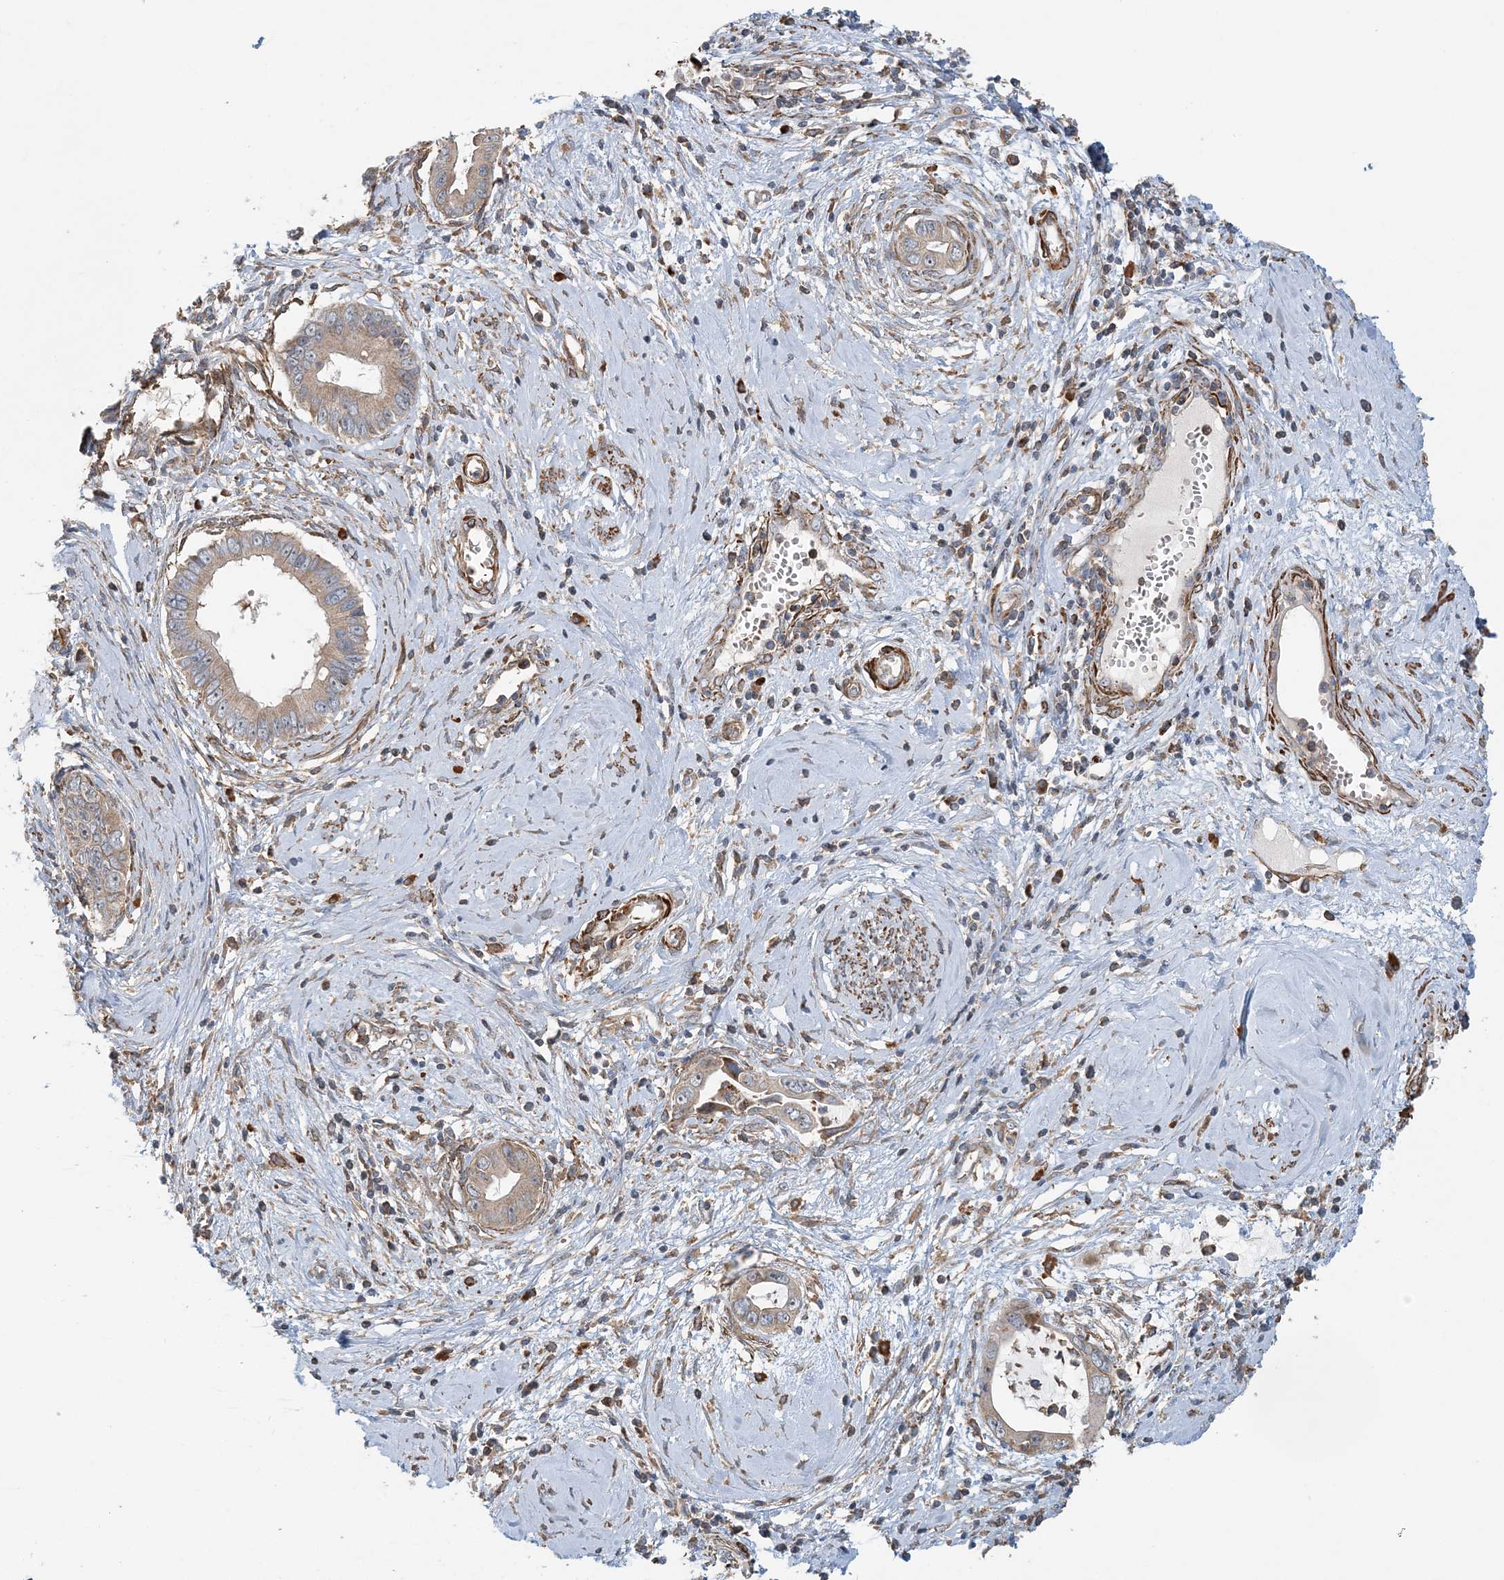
{"staining": {"intensity": "weak", "quantity": ">75%", "location": "cytoplasmic/membranous"}, "tissue": "cervical cancer", "cell_type": "Tumor cells", "image_type": "cancer", "snomed": [{"axis": "morphology", "description": "Adenocarcinoma, NOS"}, {"axis": "topography", "description": "Cervix"}], "caption": "Weak cytoplasmic/membranous expression for a protein is seen in about >75% of tumor cells of cervical adenocarcinoma using immunohistochemistry.", "gene": "TTI1", "patient": {"sex": "female", "age": 44}}